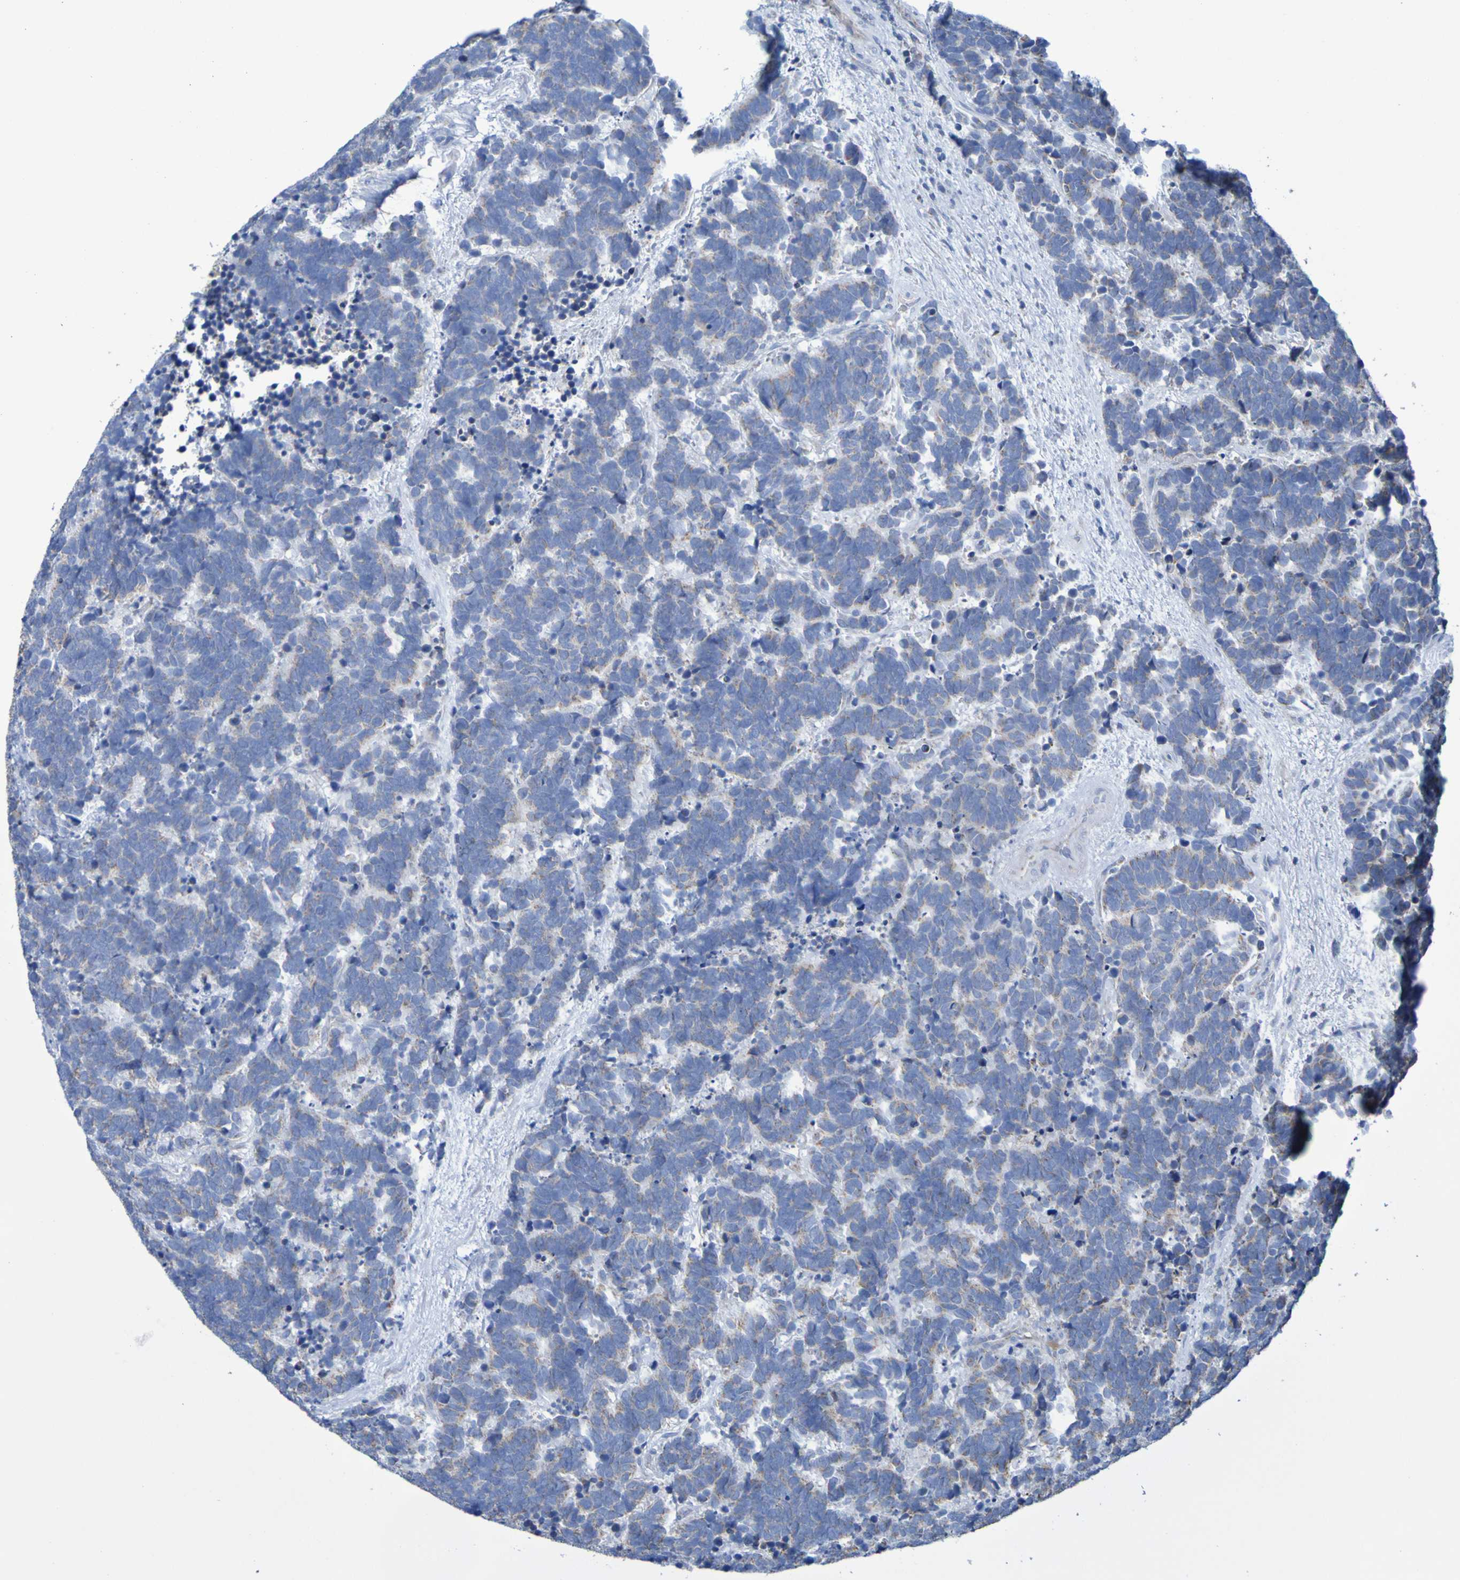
{"staining": {"intensity": "weak", "quantity": "<25%", "location": "cytoplasmic/membranous"}, "tissue": "carcinoid", "cell_type": "Tumor cells", "image_type": "cancer", "snomed": [{"axis": "morphology", "description": "Carcinoma, NOS"}, {"axis": "morphology", "description": "Carcinoid, malignant, NOS"}, {"axis": "topography", "description": "Urinary bladder"}], "caption": "A photomicrograph of human carcinoid is negative for staining in tumor cells.", "gene": "CNTN2", "patient": {"sex": "male", "age": 57}}